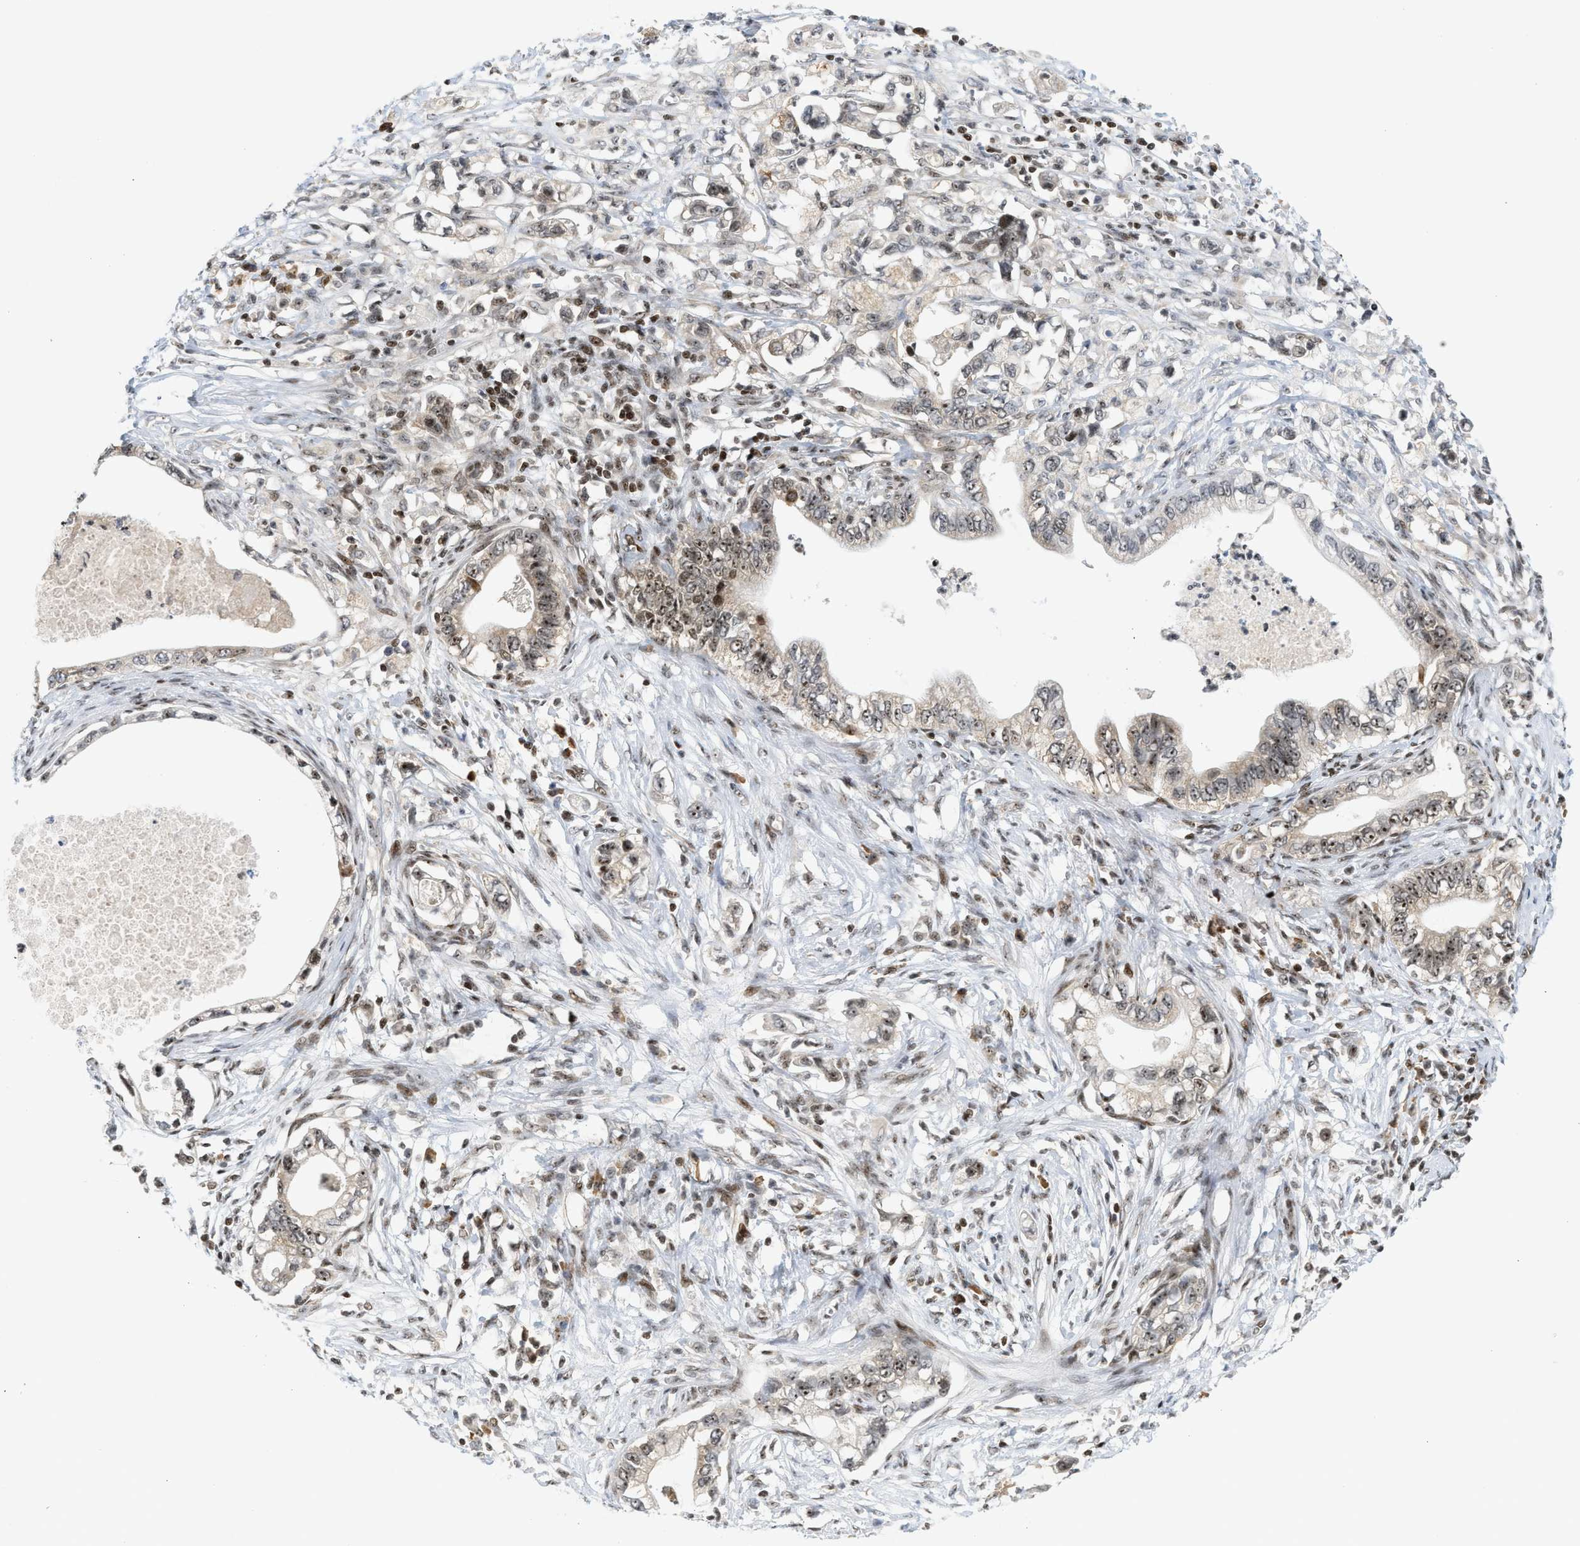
{"staining": {"intensity": "moderate", "quantity": "25%-75%", "location": "nuclear"}, "tissue": "pancreatic cancer", "cell_type": "Tumor cells", "image_type": "cancer", "snomed": [{"axis": "morphology", "description": "Adenocarcinoma, NOS"}, {"axis": "topography", "description": "Pancreas"}], "caption": "Immunohistochemistry (IHC) staining of pancreatic cancer, which reveals medium levels of moderate nuclear positivity in approximately 25%-75% of tumor cells indicating moderate nuclear protein staining. The staining was performed using DAB (3,3'-diaminobenzidine) (brown) for protein detection and nuclei were counterstained in hematoxylin (blue).", "gene": "ZNF22", "patient": {"sex": "male", "age": 56}}